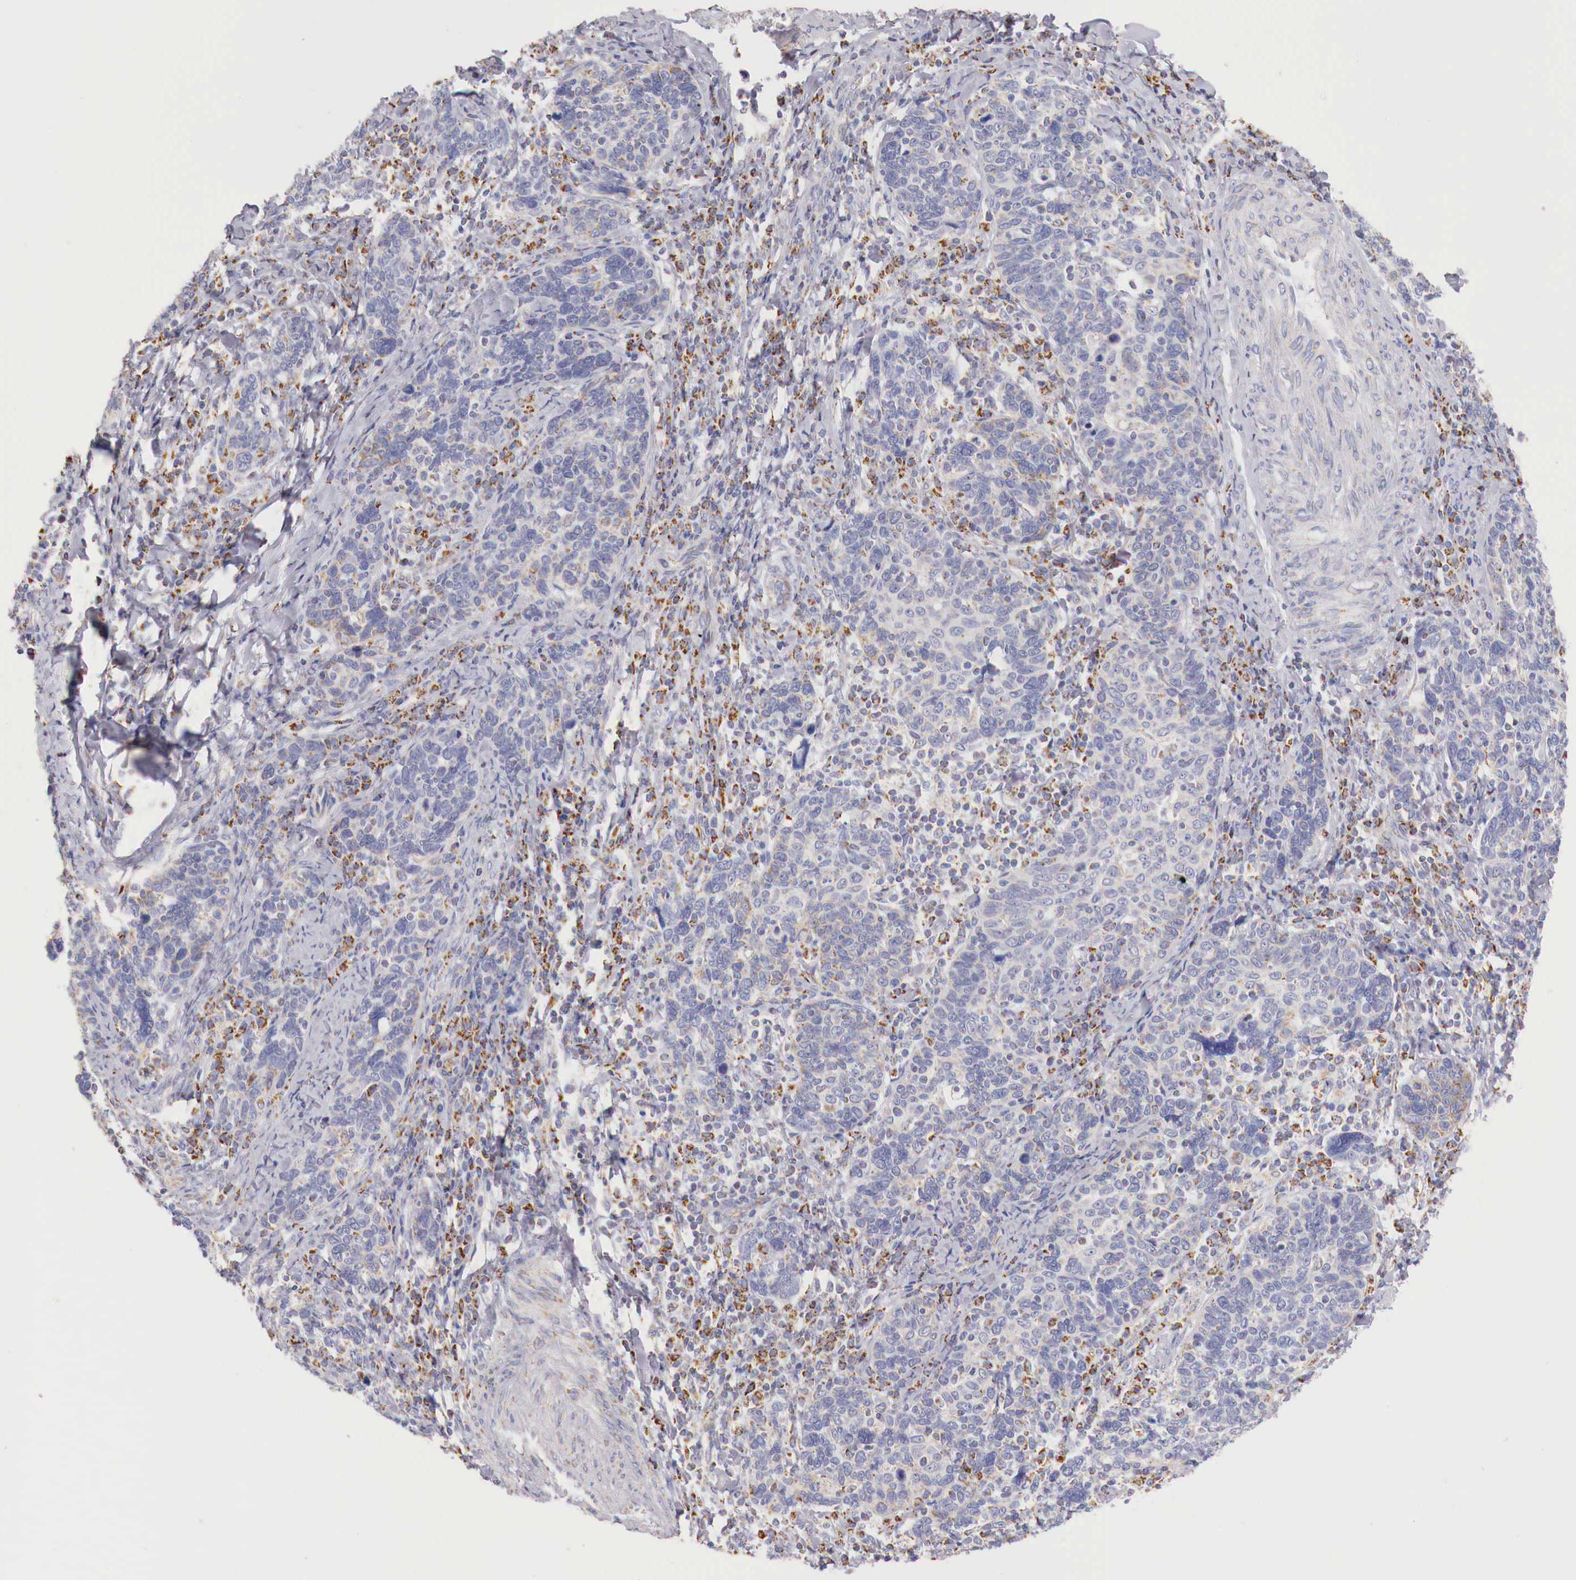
{"staining": {"intensity": "weak", "quantity": "<25%", "location": "cytoplasmic/membranous"}, "tissue": "cervical cancer", "cell_type": "Tumor cells", "image_type": "cancer", "snomed": [{"axis": "morphology", "description": "Squamous cell carcinoma, NOS"}, {"axis": "topography", "description": "Cervix"}], "caption": "Protein analysis of cervical squamous cell carcinoma shows no significant staining in tumor cells.", "gene": "IDH3G", "patient": {"sex": "female", "age": 41}}